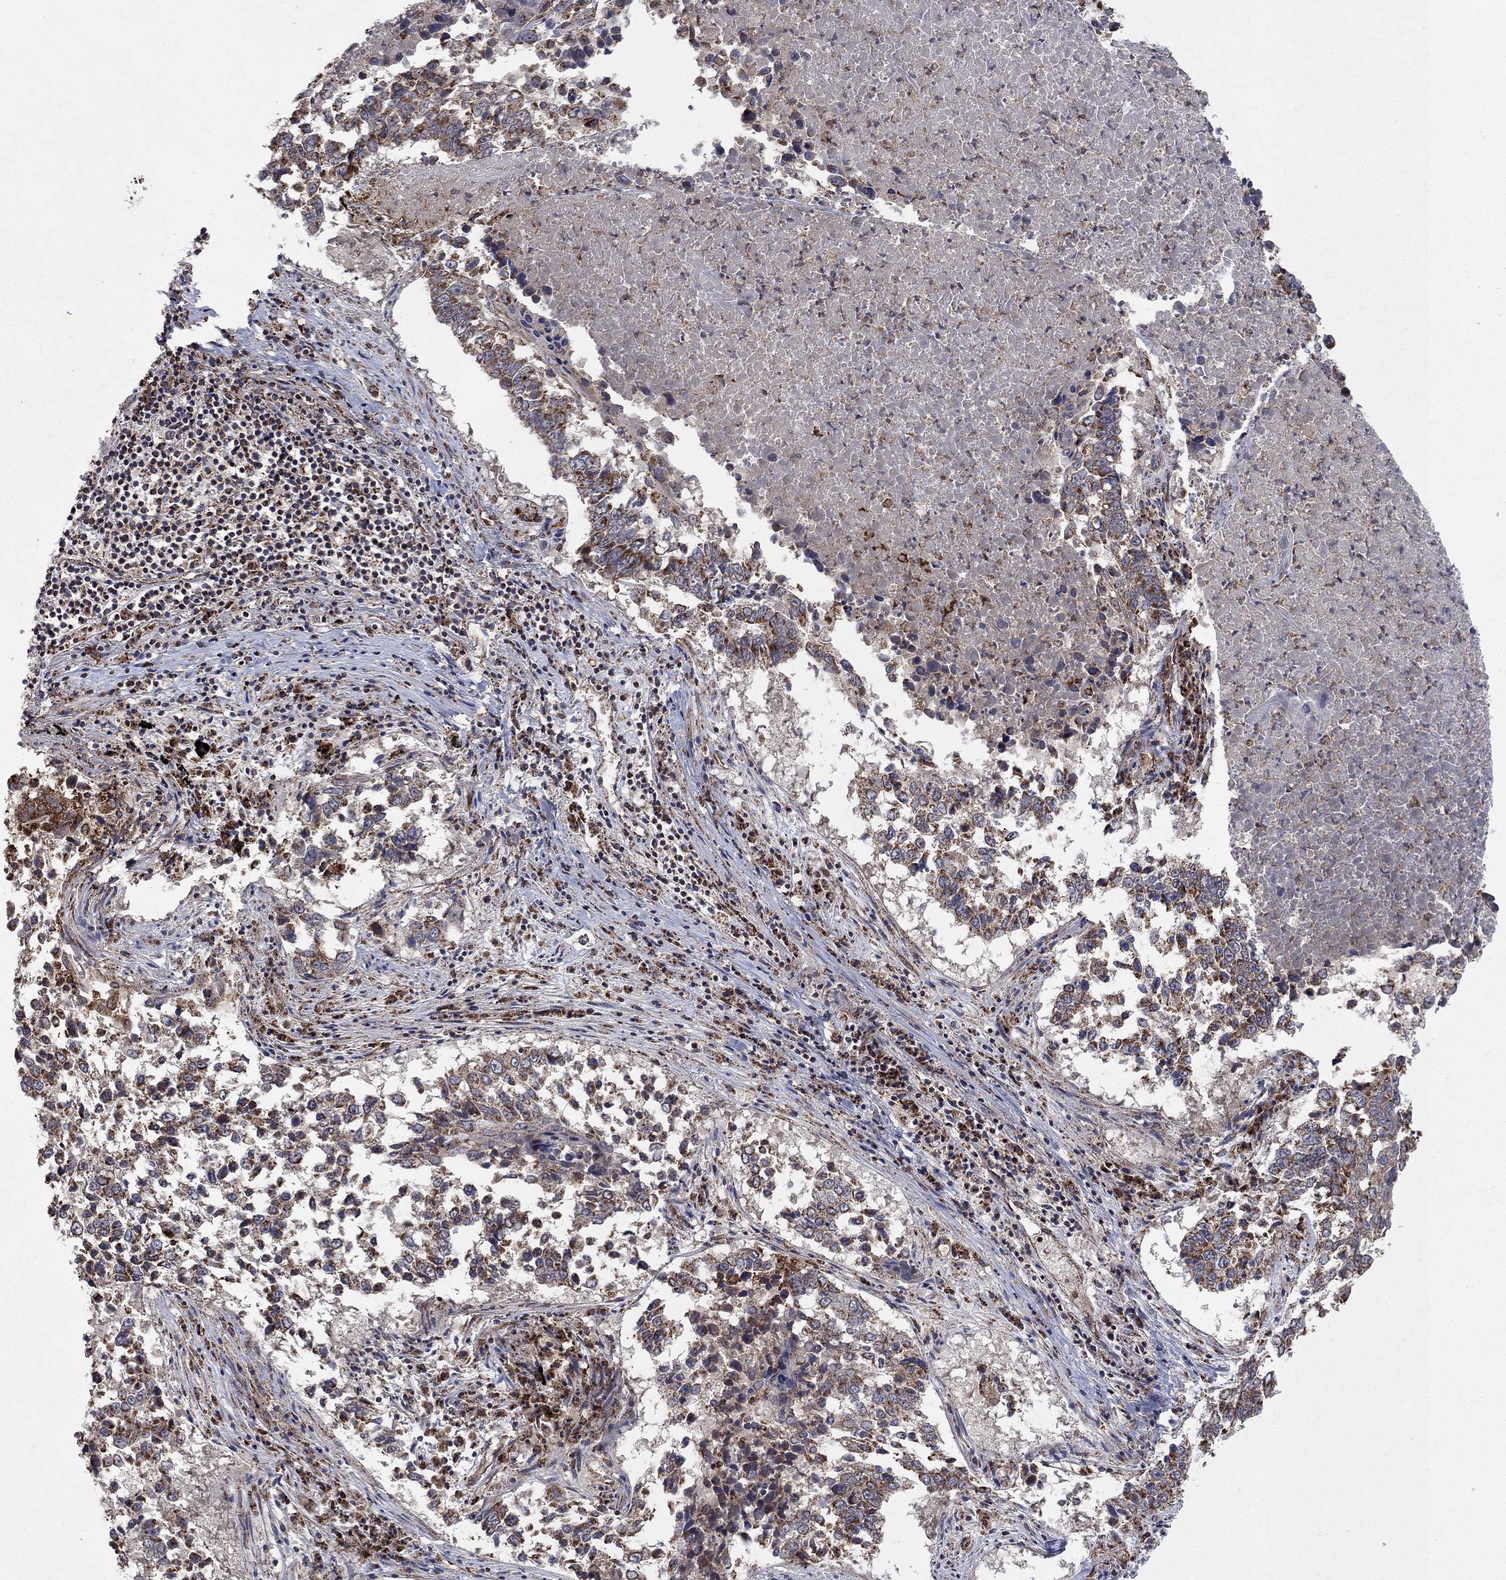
{"staining": {"intensity": "strong", "quantity": "25%-75%", "location": "cytoplasmic/membranous"}, "tissue": "lung cancer", "cell_type": "Tumor cells", "image_type": "cancer", "snomed": [{"axis": "morphology", "description": "Squamous cell carcinoma, NOS"}, {"axis": "topography", "description": "Lung"}], "caption": "High-power microscopy captured an IHC photomicrograph of lung cancer (squamous cell carcinoma), revealing strong cytoplasmic/membranous positivity in approximately 25%-75% of tumor cells.", "gene": "DPH1", "patient": {"sex": "male", "age": 82}}